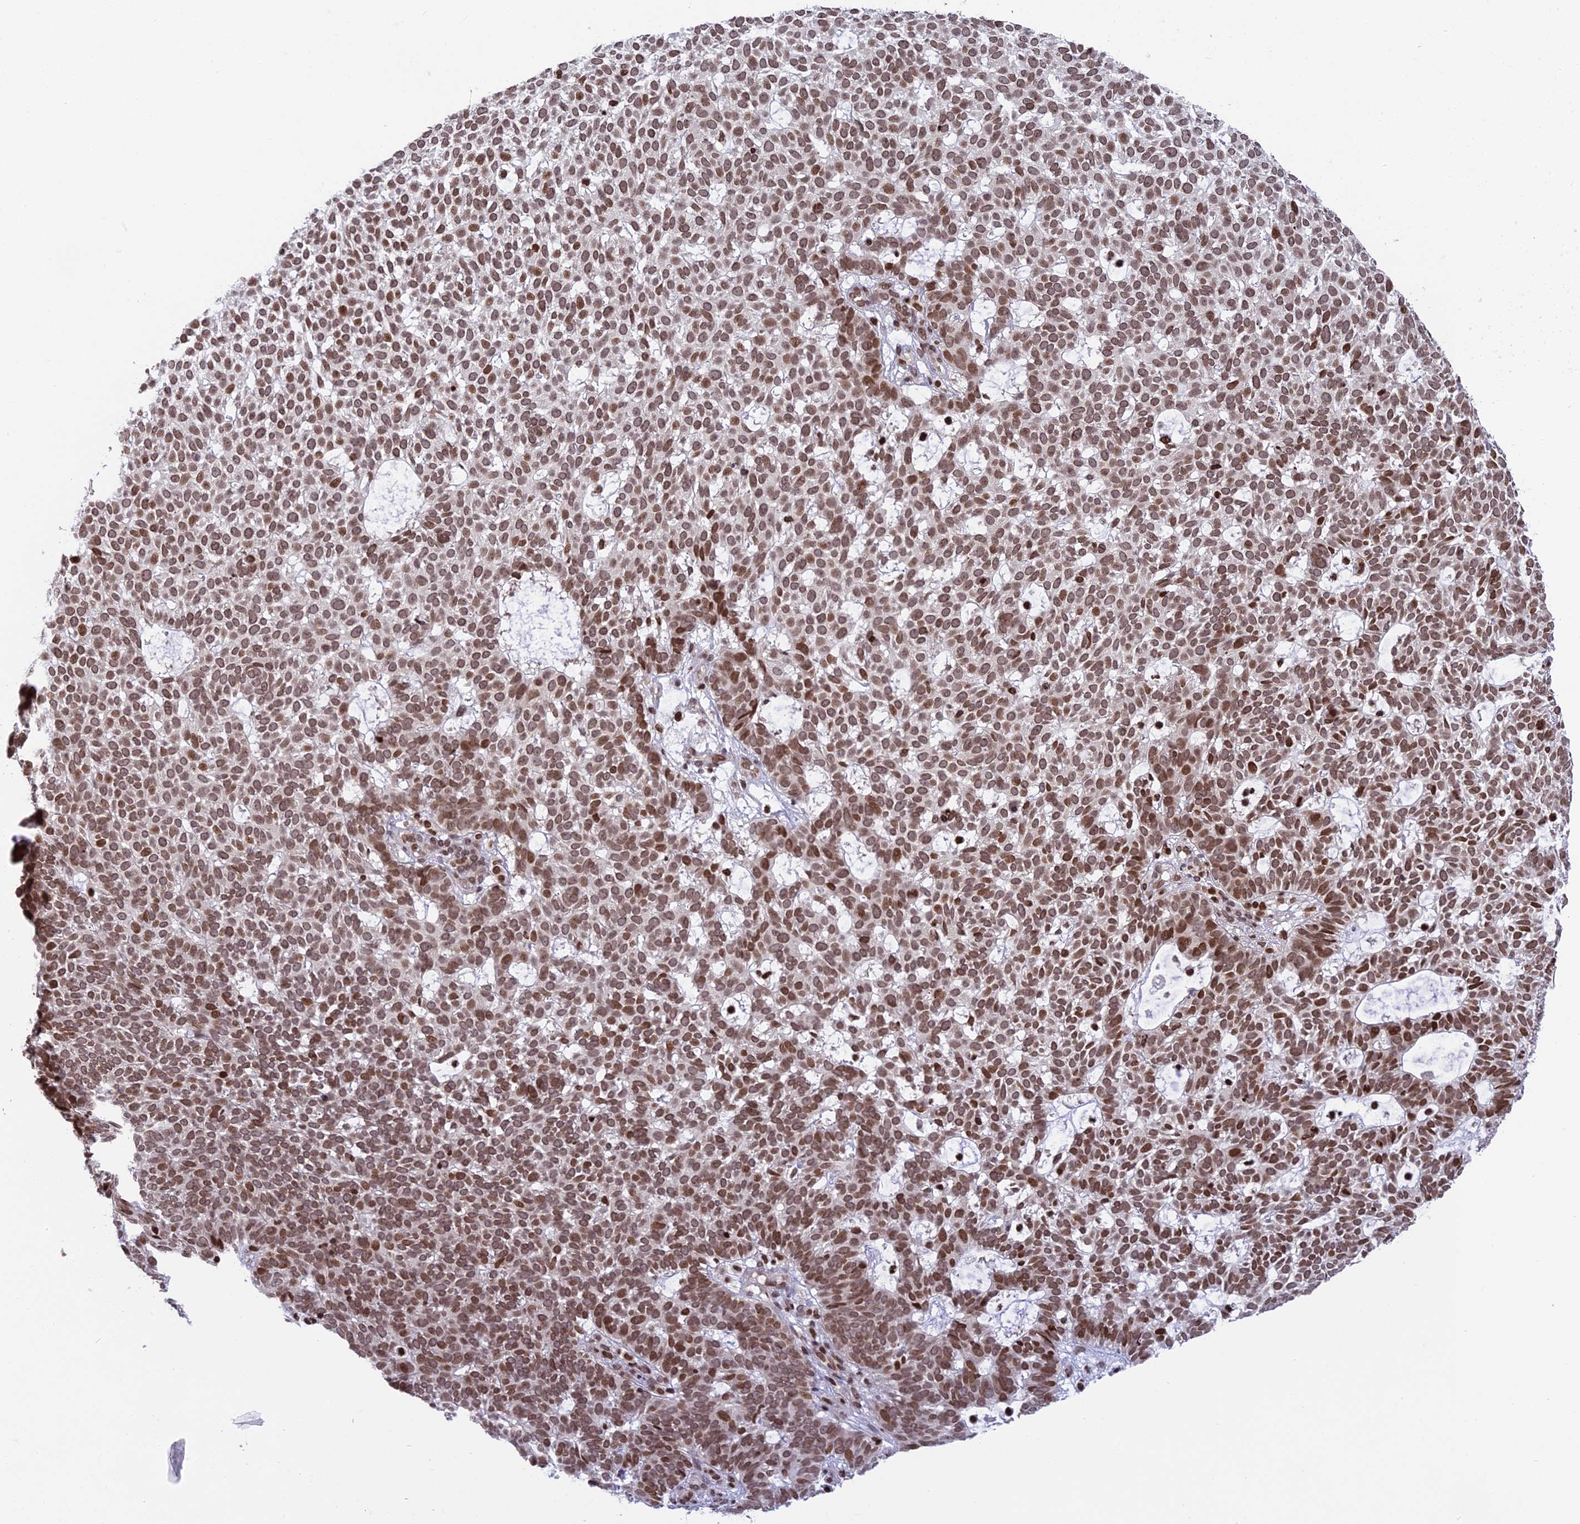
{"staining": {"intensity": "moderate", "quantity": ">75%", "location": "nuclear"}, "tissue": "skin cancer", "cell_type": "Tumor cells", "image_type": "cancer", "snomed": [{"axis": "morphology", "description": "Basal cell carcinoma"}, {"axis": "topography", "description": "Skin"}], "caption": "The photomicrograph reveals a brown stain indicating the presence of a protein in the nuclear of tumor cells in skin cancer. The staining is performed using DAB brown chromogen to label protein expression. The nuclei are counter-stained blue using hematoxylin.", "gene": "TET2", "patient": {"sex": "female", "age": 78}}